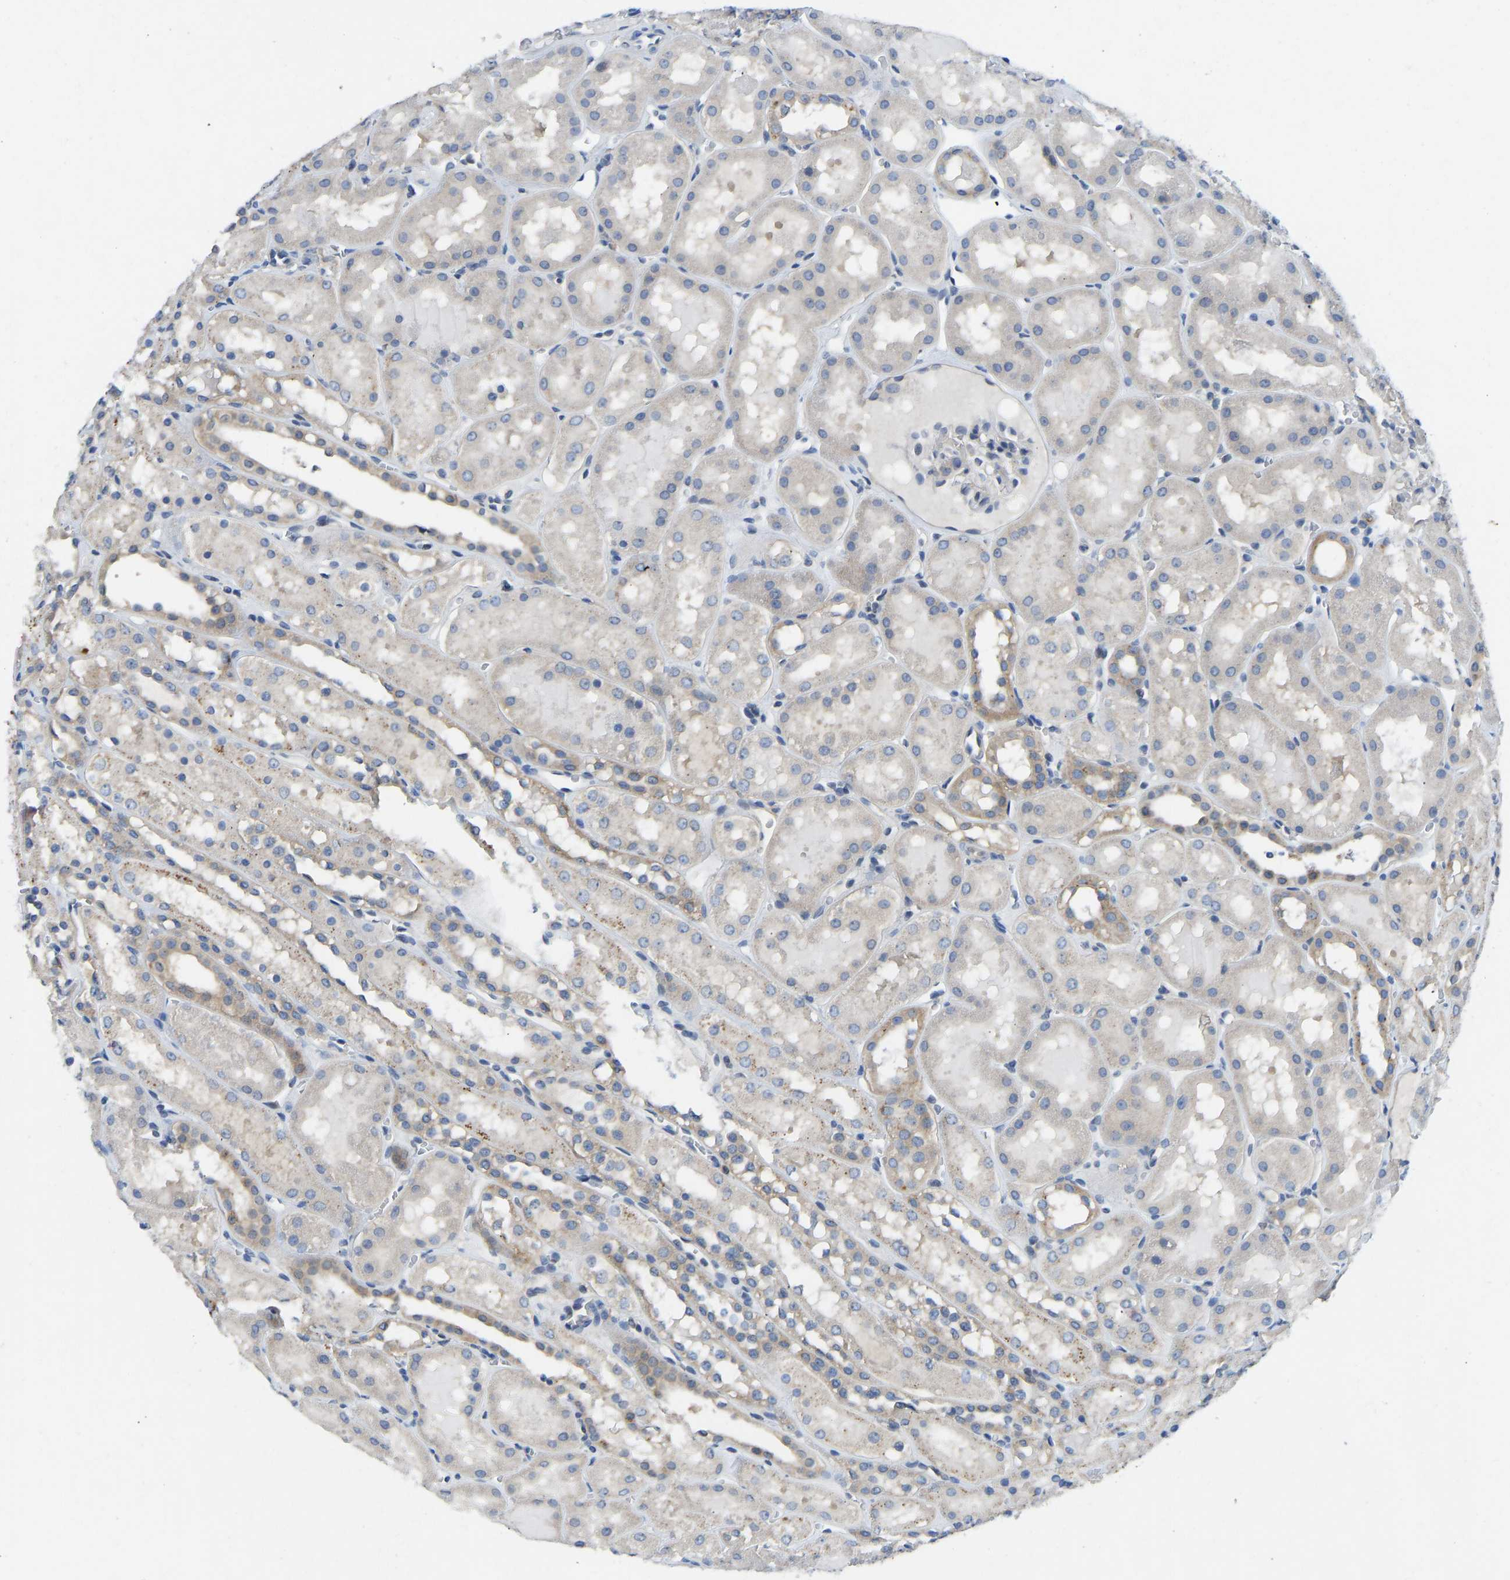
{"staining": {"intensity": "negative", "quantity": "none", "location": "none"}, "tissue": "kidney", "cell_type": "Cells in glomeruli", "image_type": "normal", "snomed": [{"axis": "morphology", "description": "Normal tissue, NOS"}, {"axis": "topography", "description": "Kidney"}, {"axis": "topography", "description": "Urinary bladder"}], "caption": "This is an immunohistochemistry histopathology image of unremarkable human kidney. There is no positivity in cells in glomeruli.", "gene": "NDRG3", "patient": {"sex": "male", "age": 16}}